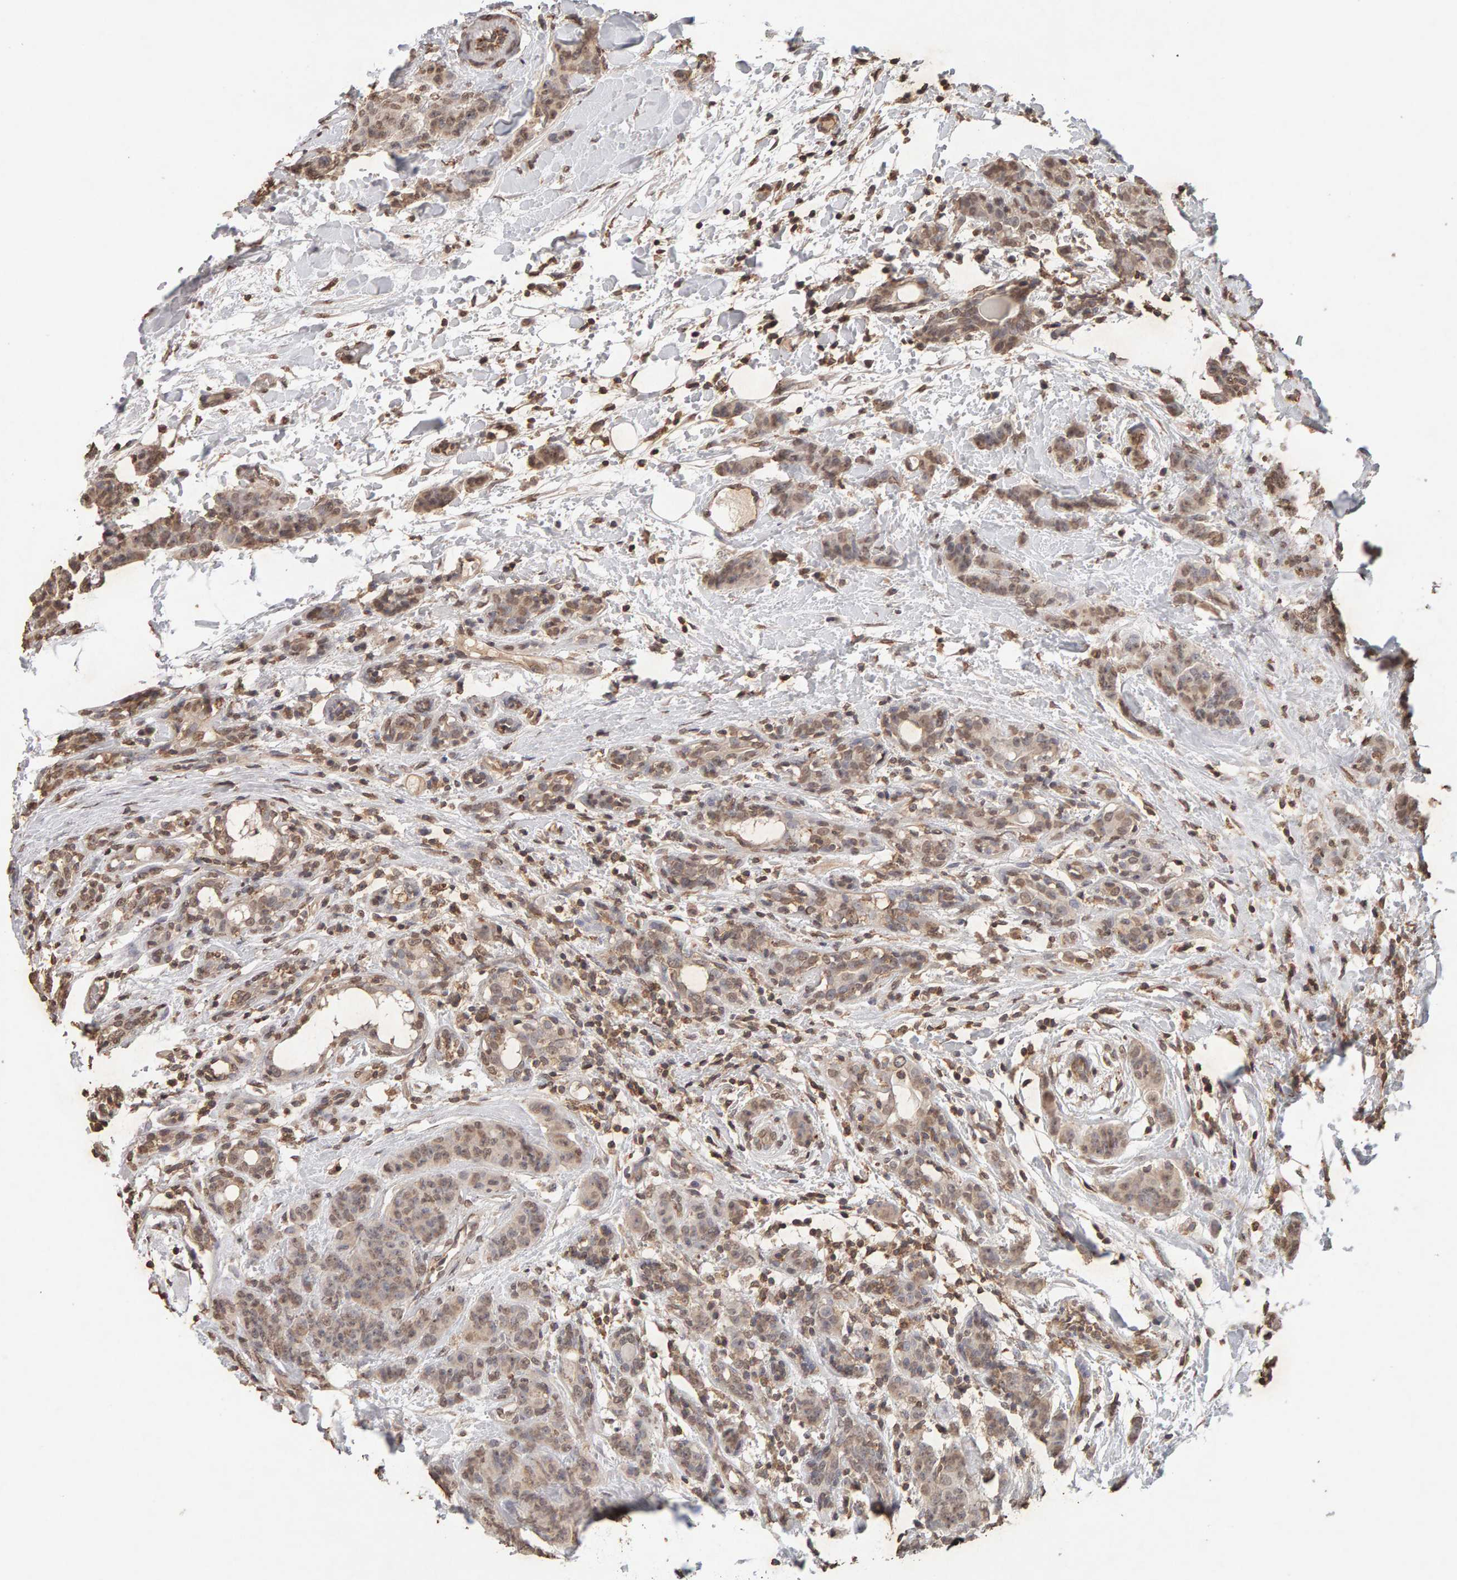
{"staining": {"intensity": "weak", "quantity": ">75%", "location": "cytoplasmic/membranous,nuclear"}, "tissue": "breast cancer", "cell_type": "Tumor cells", "image_type": "cancer", "snomed": [{"axis": "morphology", "description": "Normal tissue, NOS"}, {"axis": "morphology", "description": "Duct carcinoma"}, {"axis": "topography", "description": "Breast"}], "caption": "Breast cancer stained with immunohistochemistry displays weak cytoplasmic/membranous and nuclear expression in approximately >75% of tumor cells.", "gene": "DNAJB5", "patient": {"sex": "female", "age": 40}}